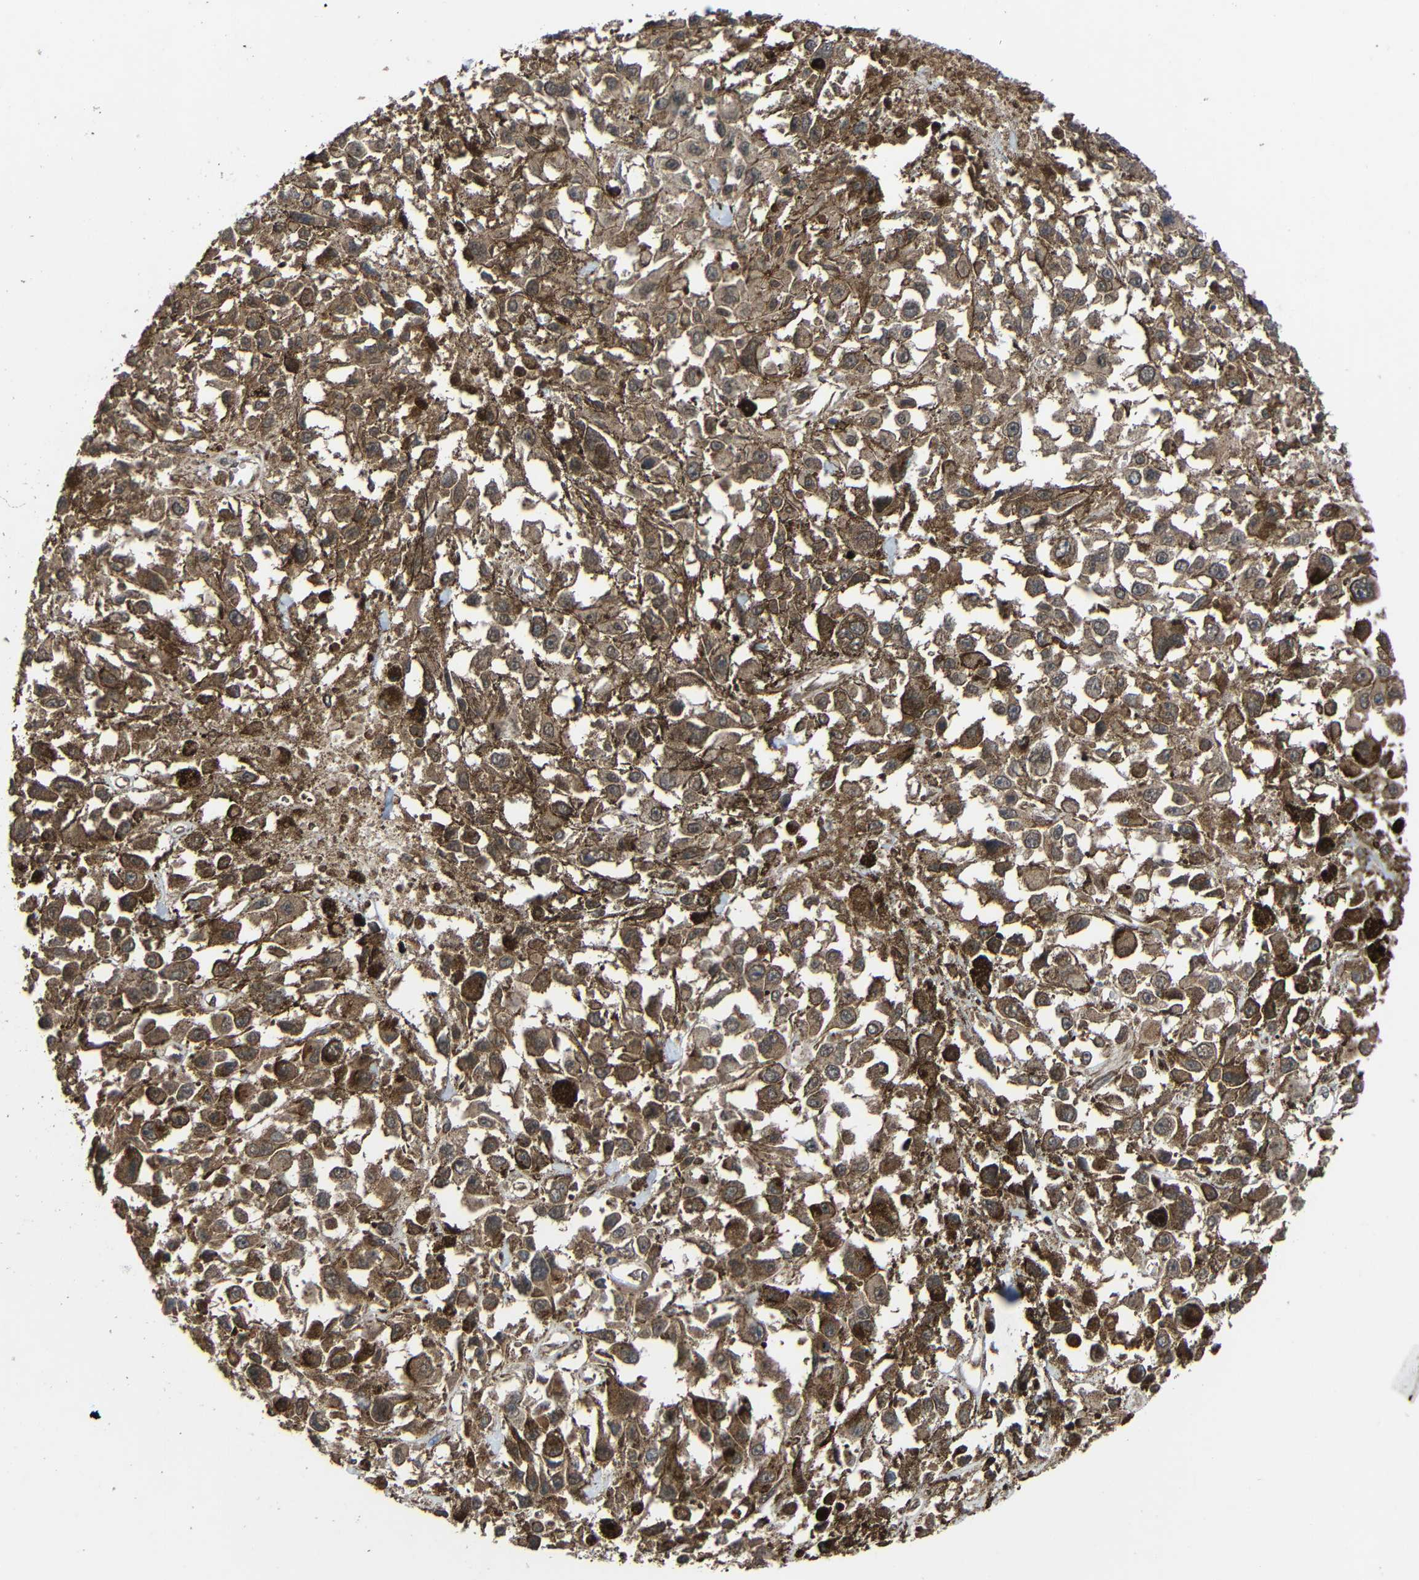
{"staining": {"intensity": "moderate", "quantity": ">75%", "location": "cytoplasmic/membranous"}, "tissue": "melanoma", "cell_type": "Tumor cells", "image_type": "cancer", "snomed": [{"axis": "morphology", "description": "Malignant melanoma, Metastatic site"}, {"axis": "topography", "description": "Lymph node"}], "caption": "Moderate cytoplasmic/membranous positivity is present in about >75% of tumor cells in melanoma.", "gene": "CHST9", "patient": {"sex": "male", "age": 59}}